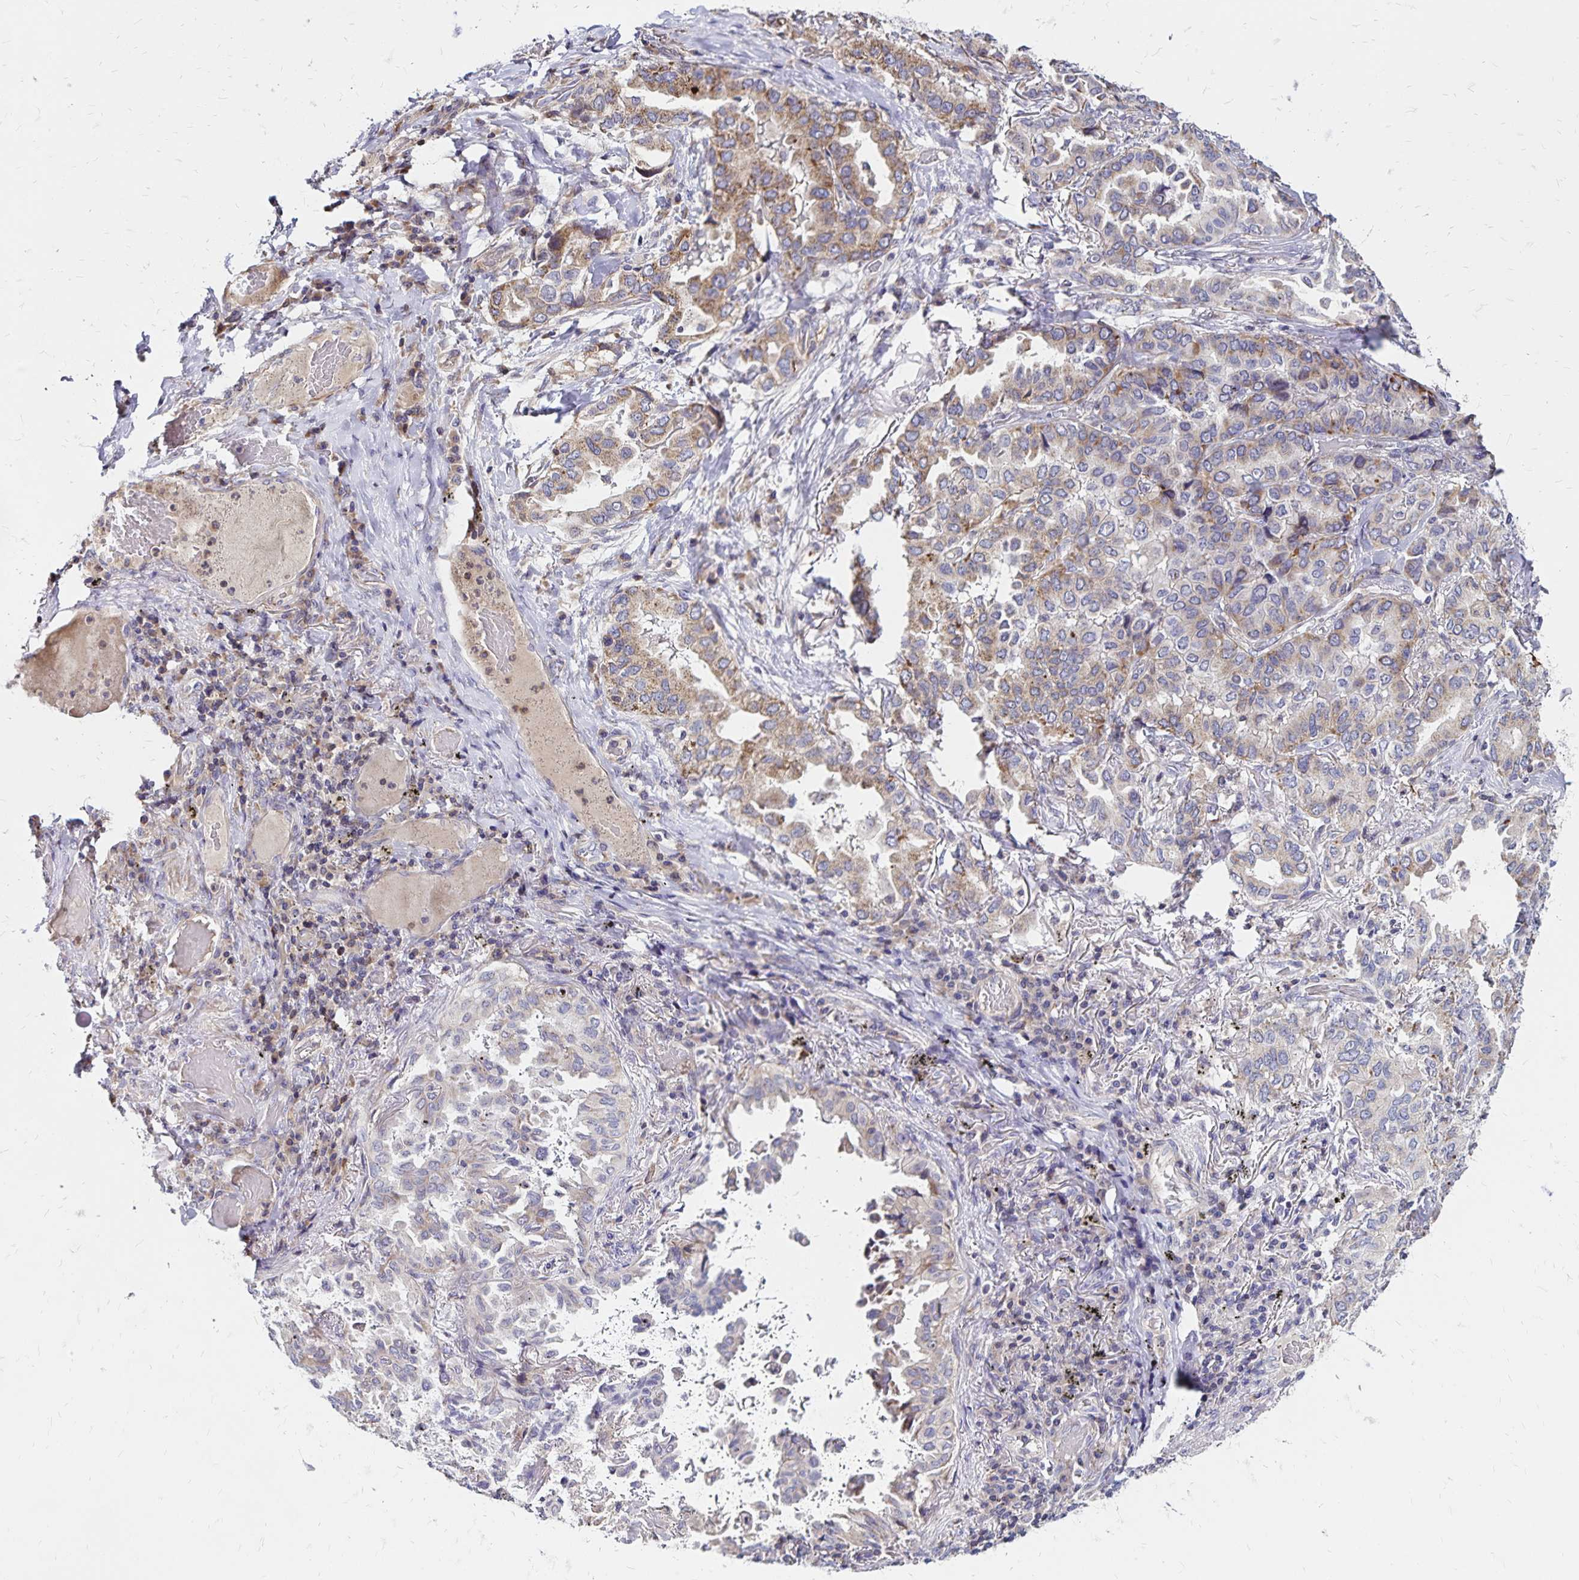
{"staining": {"intensity": "moderate", "quantity": "25%-75%", "location": "cytoplasmic/membranous"}, "tissue": "lung cancer", "cell_type": "Tumor cells", "image_type": "cancer", "snomed": [{"axis": "morphology", "description": "Aneuploidy"}, {"axis": "morphology", "description": "Adenocarcinoma, NOS"}, {"axis": "morphology", "description": "Adenocarcinoma, metastatic, NOS"}, {"axis": "topography", "description": "Lymph node"}, {"axis": "topography", "description": "Lung"}], "caption": "There is medium levels of moderate cytoplasmic/membranous staining in tumor cells of lung metastatic adenocarcinoma, as demonstrated by immunohistochemical staining (brown color).", "gene": "NAGPA", "patient": {"sex": "female", "age": 48}}